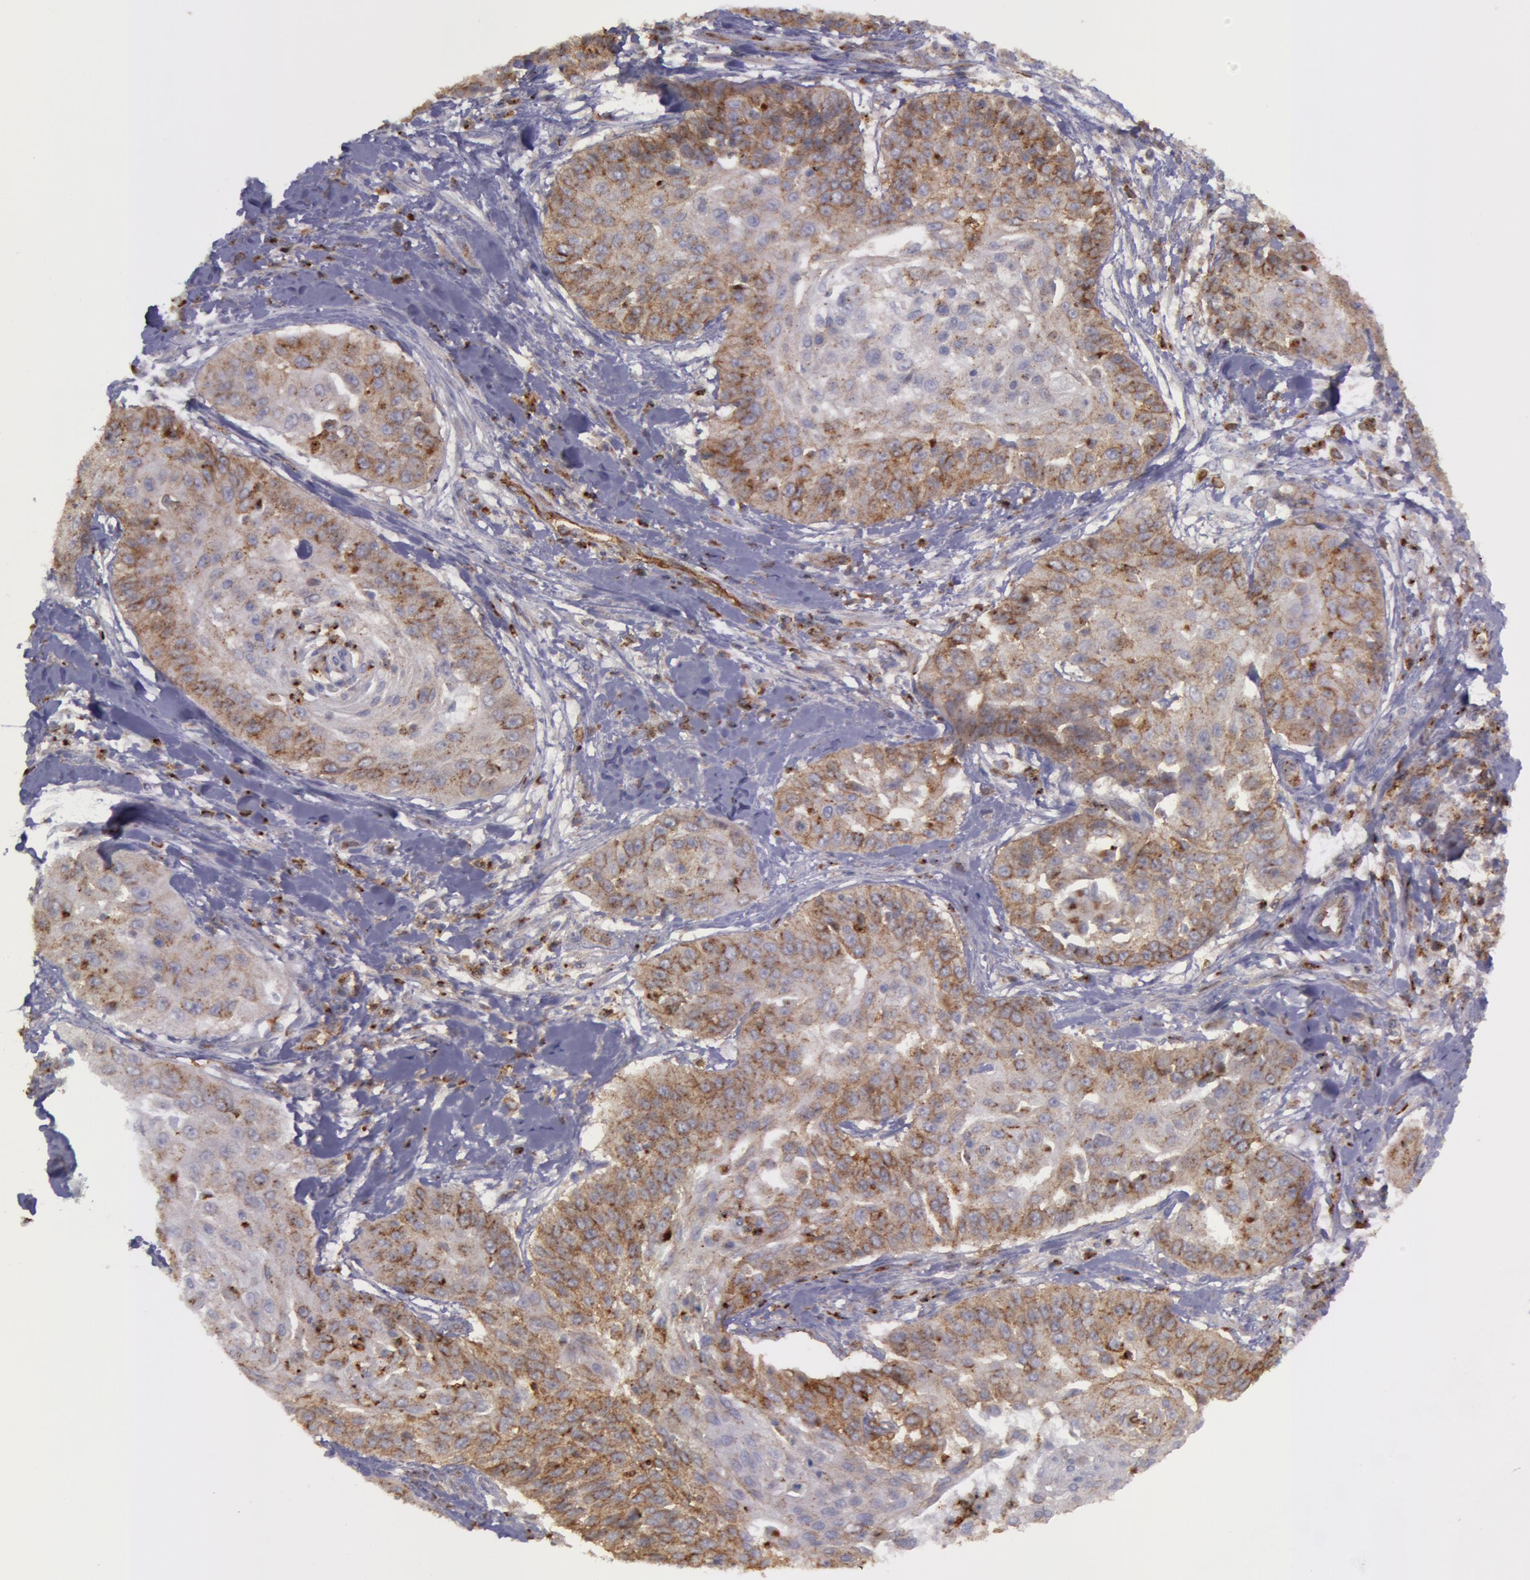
{"staining": {"intensity": "moderate", "quantity": ">75%", "location": "cytoplasmic/membranous"}, "tissue": "cervical cancer", "cell_type": "Tumor cells", "image_type": "cancer", "snomed": [{"axis": "morphology", "description": "Squamous cell carcinoma, NOS"}, {"axis": "topography", "description": "Cervix"}], "caption": "Tumor cells show medium levels of moderate cytoplasmic/membranous expression in about >75% of cells in squamous cell carcinoma (cervical). Ihc stains the protein in brown and the nuclei are stained blue.", "gene": "FLOT2", "patient": {"sex": "female", "age": 64}}